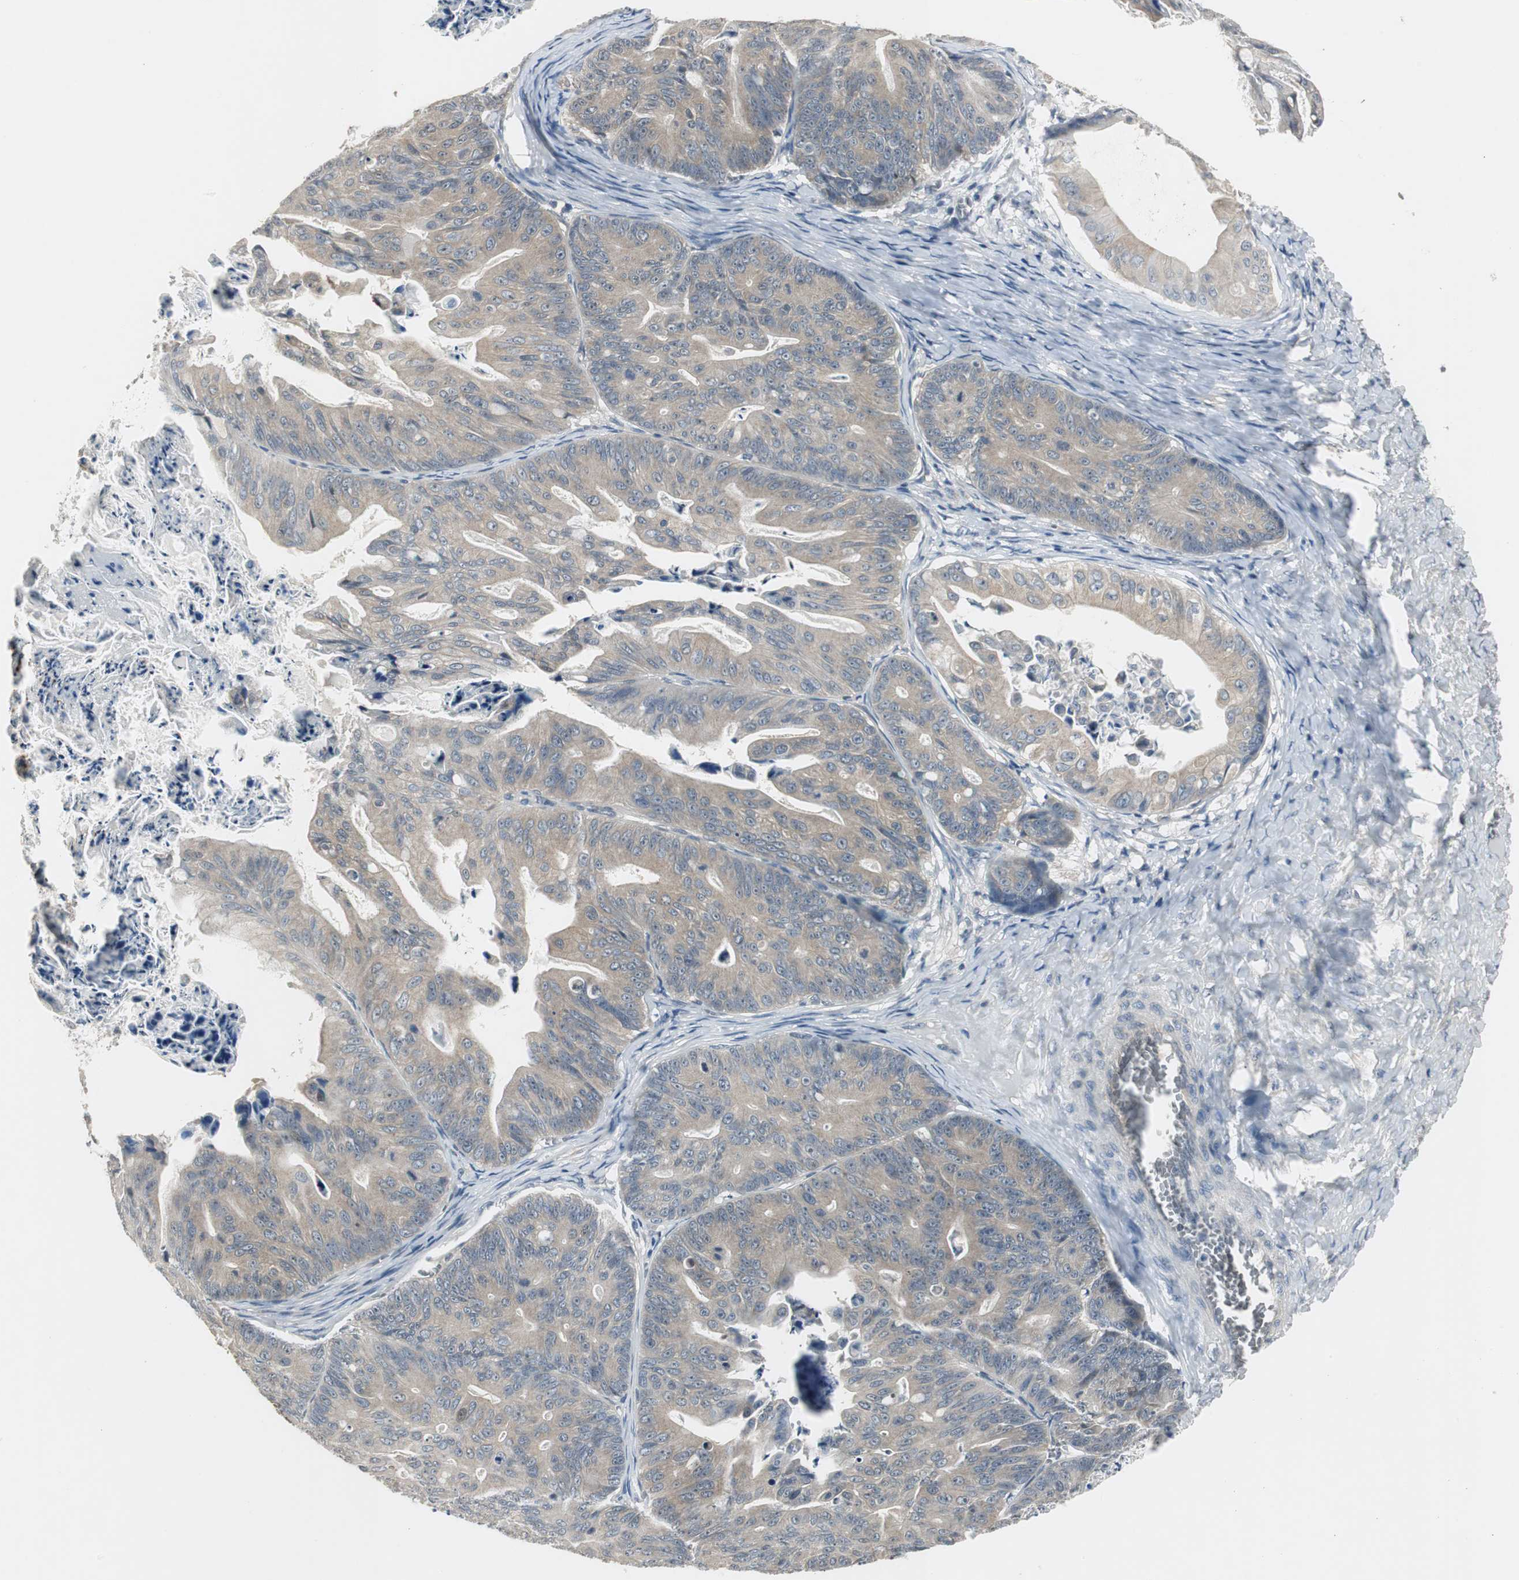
{"staining": {"intensity": "weak", "quantity": ">75%", "location": "cytoplasmic/membranous"}, "tissue": "ovarian cancer", "cell_type": "Tumor cells", "image_type": "cancer", "snomed": [{"axis": "morphology", "description": "Cystadenocarcinoma, mucinous, NOS"}, {"axis": "topography", "description": "Ovary"}], "caption": "Approximately >75% of tumor cells in ovarian mucinous cystadenocarcinoma show weak cytoplasmic/membranous protein expression as visualized by brown immunohistochemical staining.", "gene": "CCT5", "patient": {"sex": "female", "age": 36}}